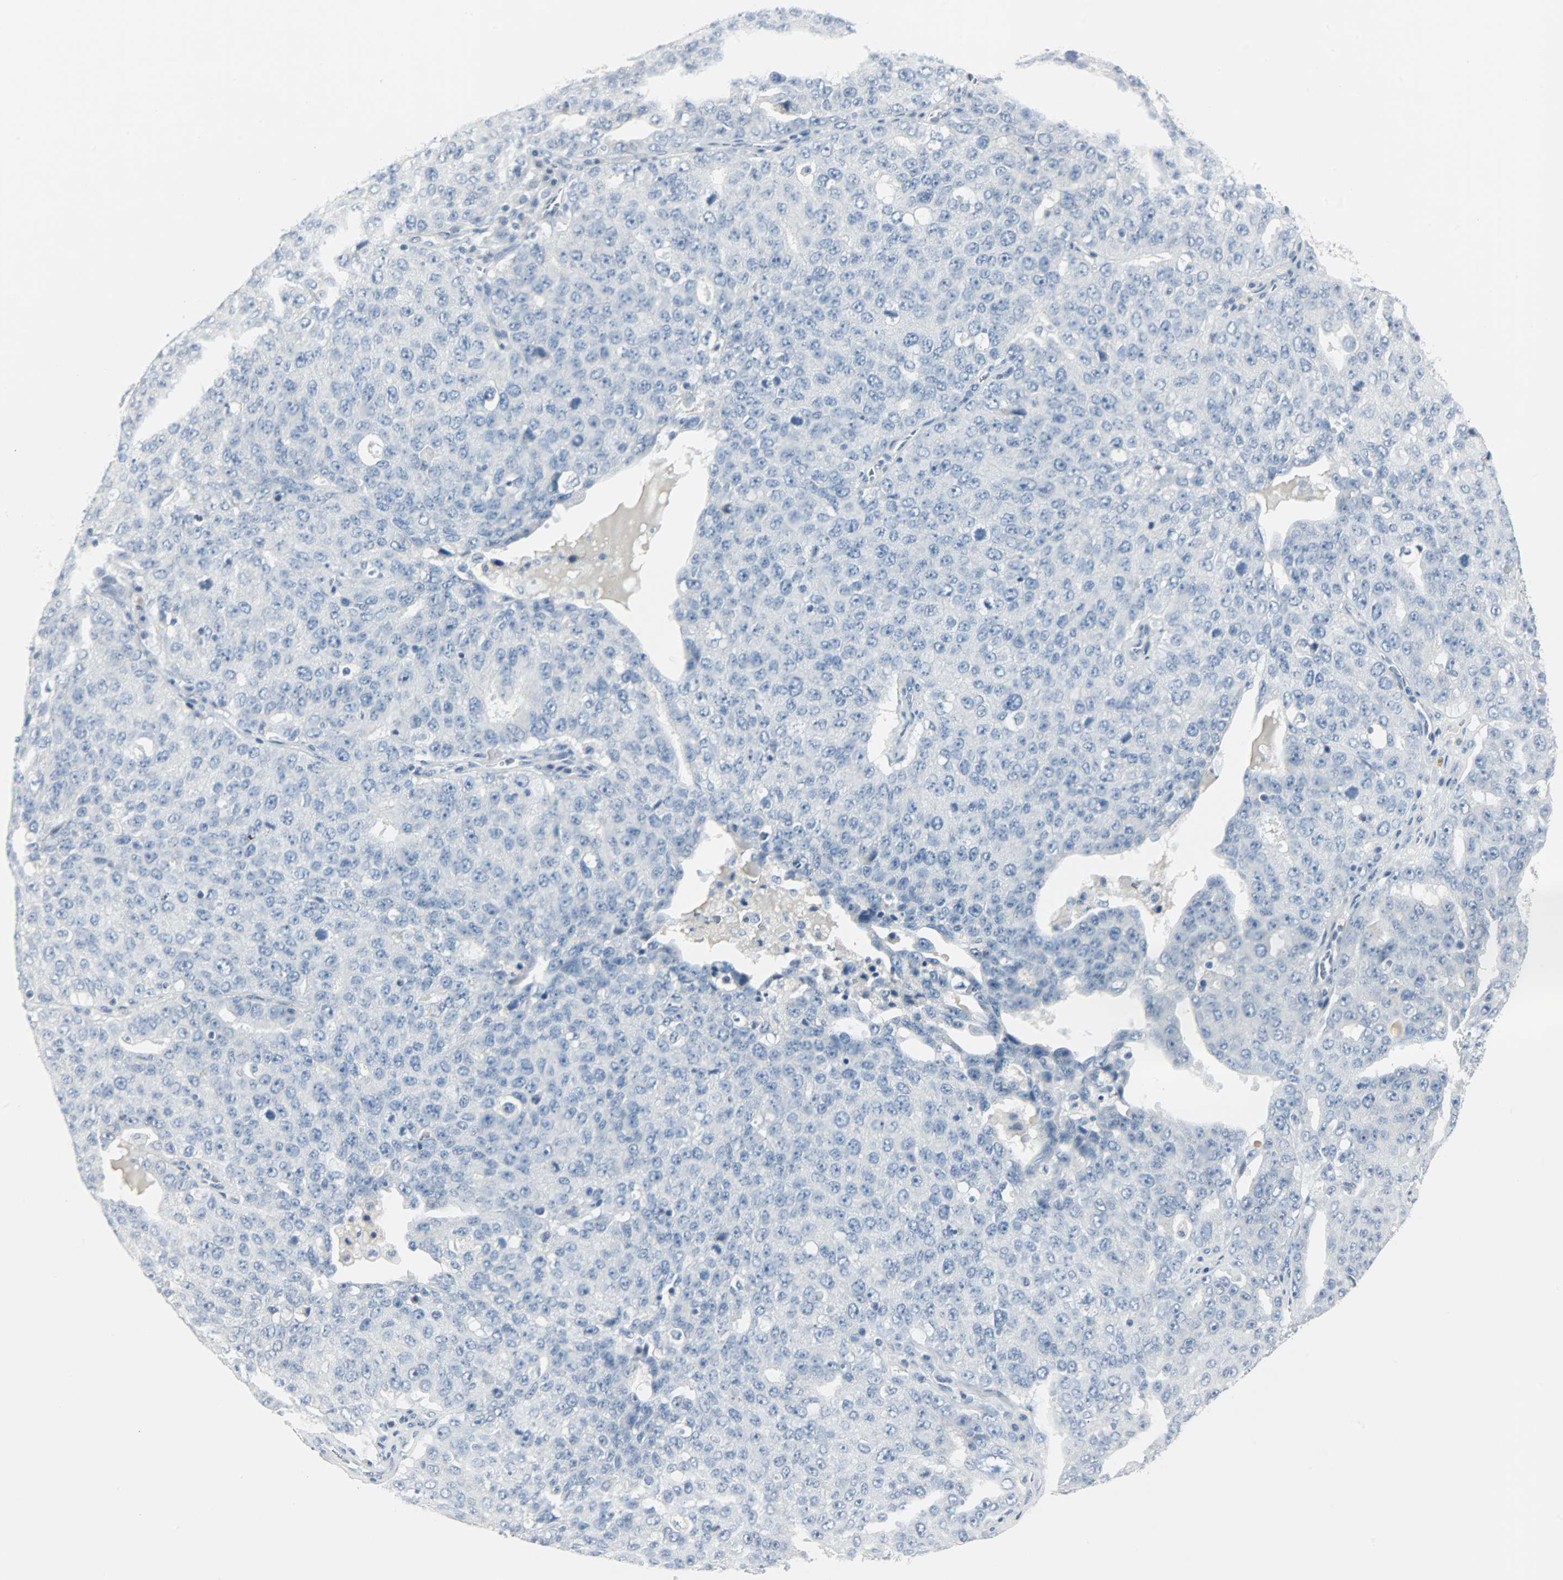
{"staining": {"intensity": "negative", "quantity": "none", "location": "none"}, "tissue": "ovarian cancer", "cell_type": "Tumor cells", "image_type": "cancer", "snomed": [{"axis": "morphology", "description": "Carcinoma, endometroid"}, {"axis": "topography", "description": "Ovary"}], "caption": "Tumor cells are negative for protein expression in human ovarian cancer.", "gene": "KIT", "patient": {"sex": "female", "age": 62}}